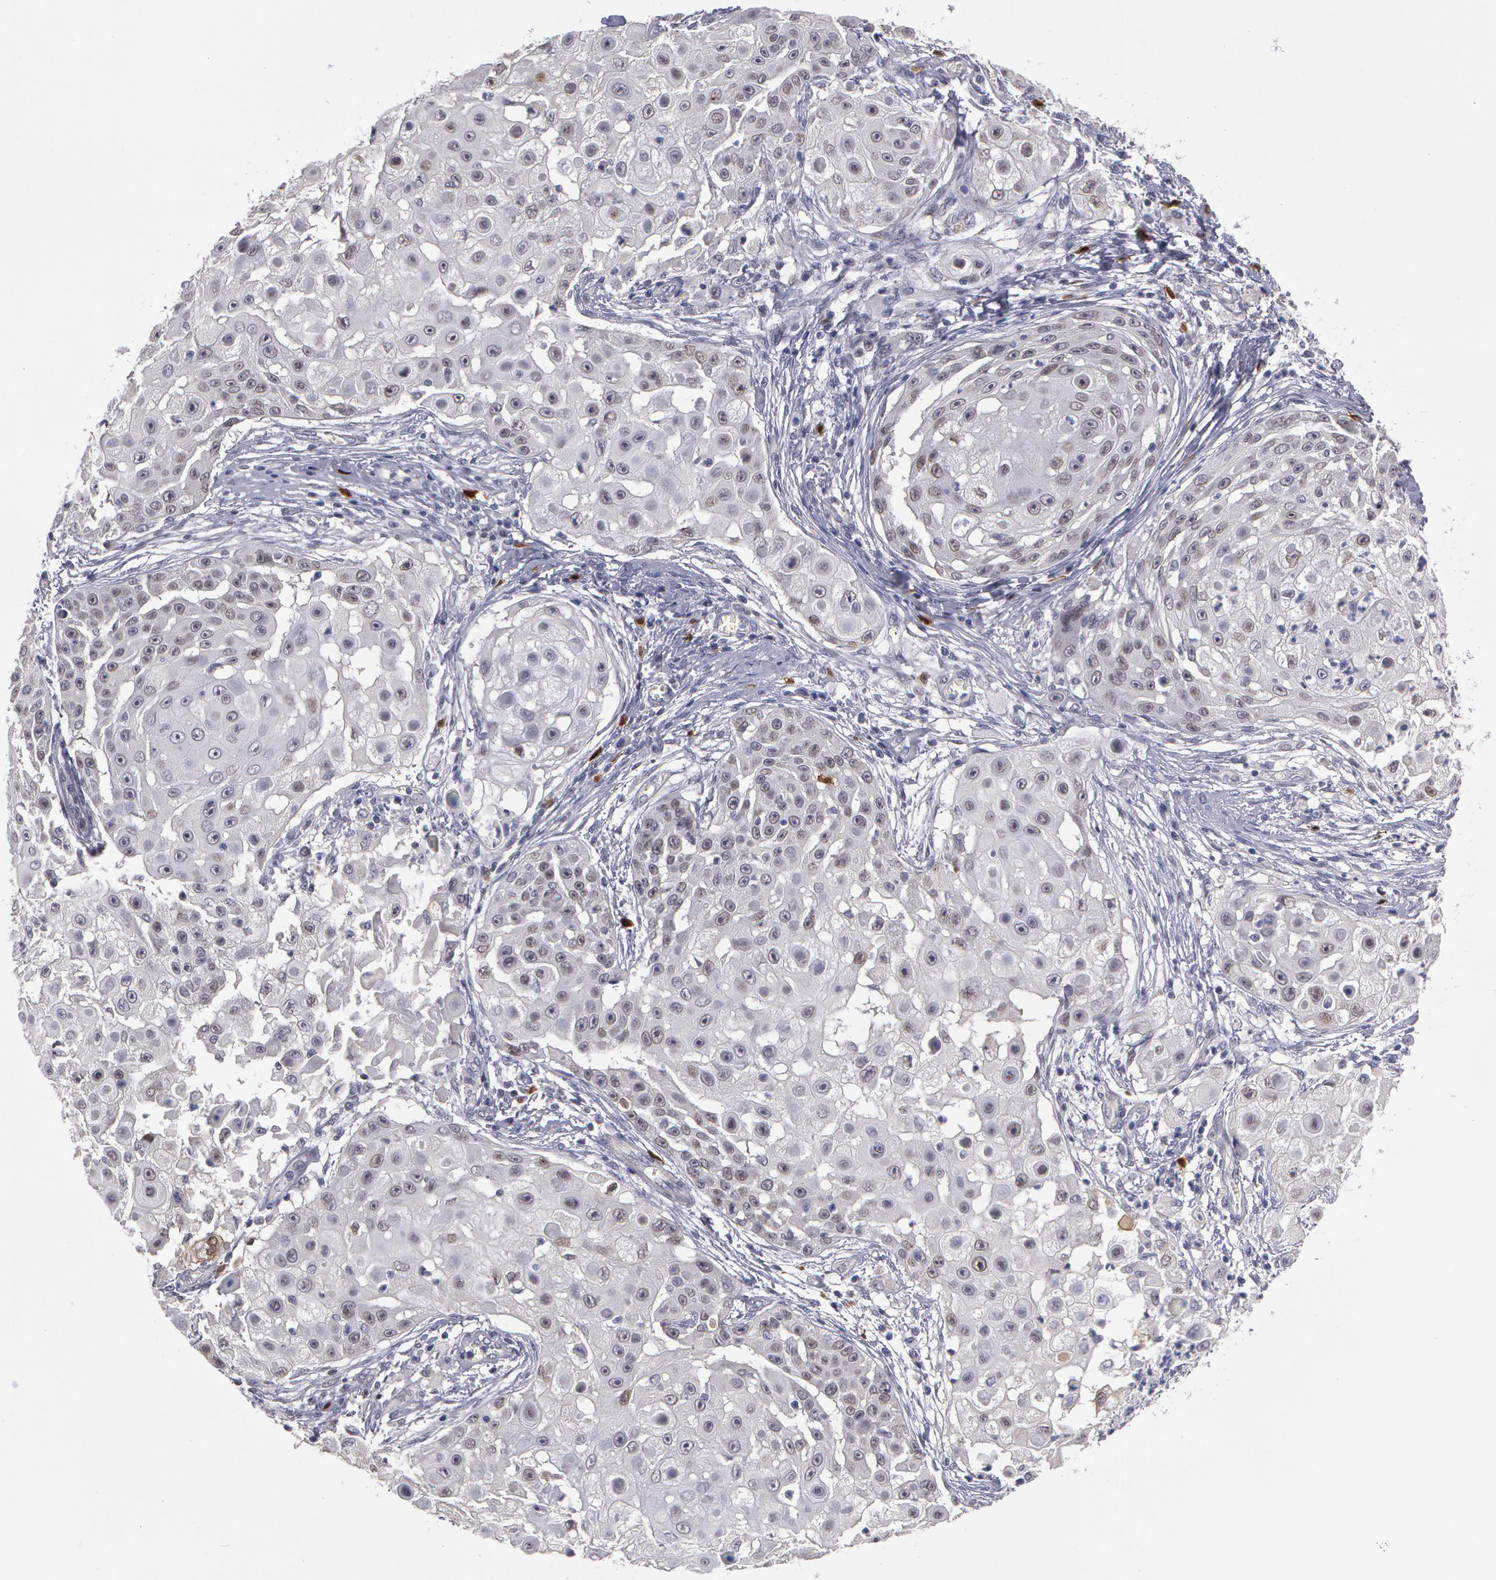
{"staining": {"intensity": "negative", "quantity": "none", "location": "none"}, "tissue": "skin cancer", "cell_type": "Tumor cells", "image_type": "cancer", "snomed": [{"axis": "morphology", "description": "Squamous cell carcinoma, NOS"}, {"axis": "topography", "description": "Skin"}], "caption": "This is a image of immunohistochemistry (IHC) staining of squamous cell carcinoma (skin), which shows no expression in tumor cells. (Brightfield microscopy of DAB (3,3'-diaminobenzidine) immunohistochemistry (IHC) at high magnification).", "gene": "PRICKLE1", "patient": {"sex": "female", "age": 57}}